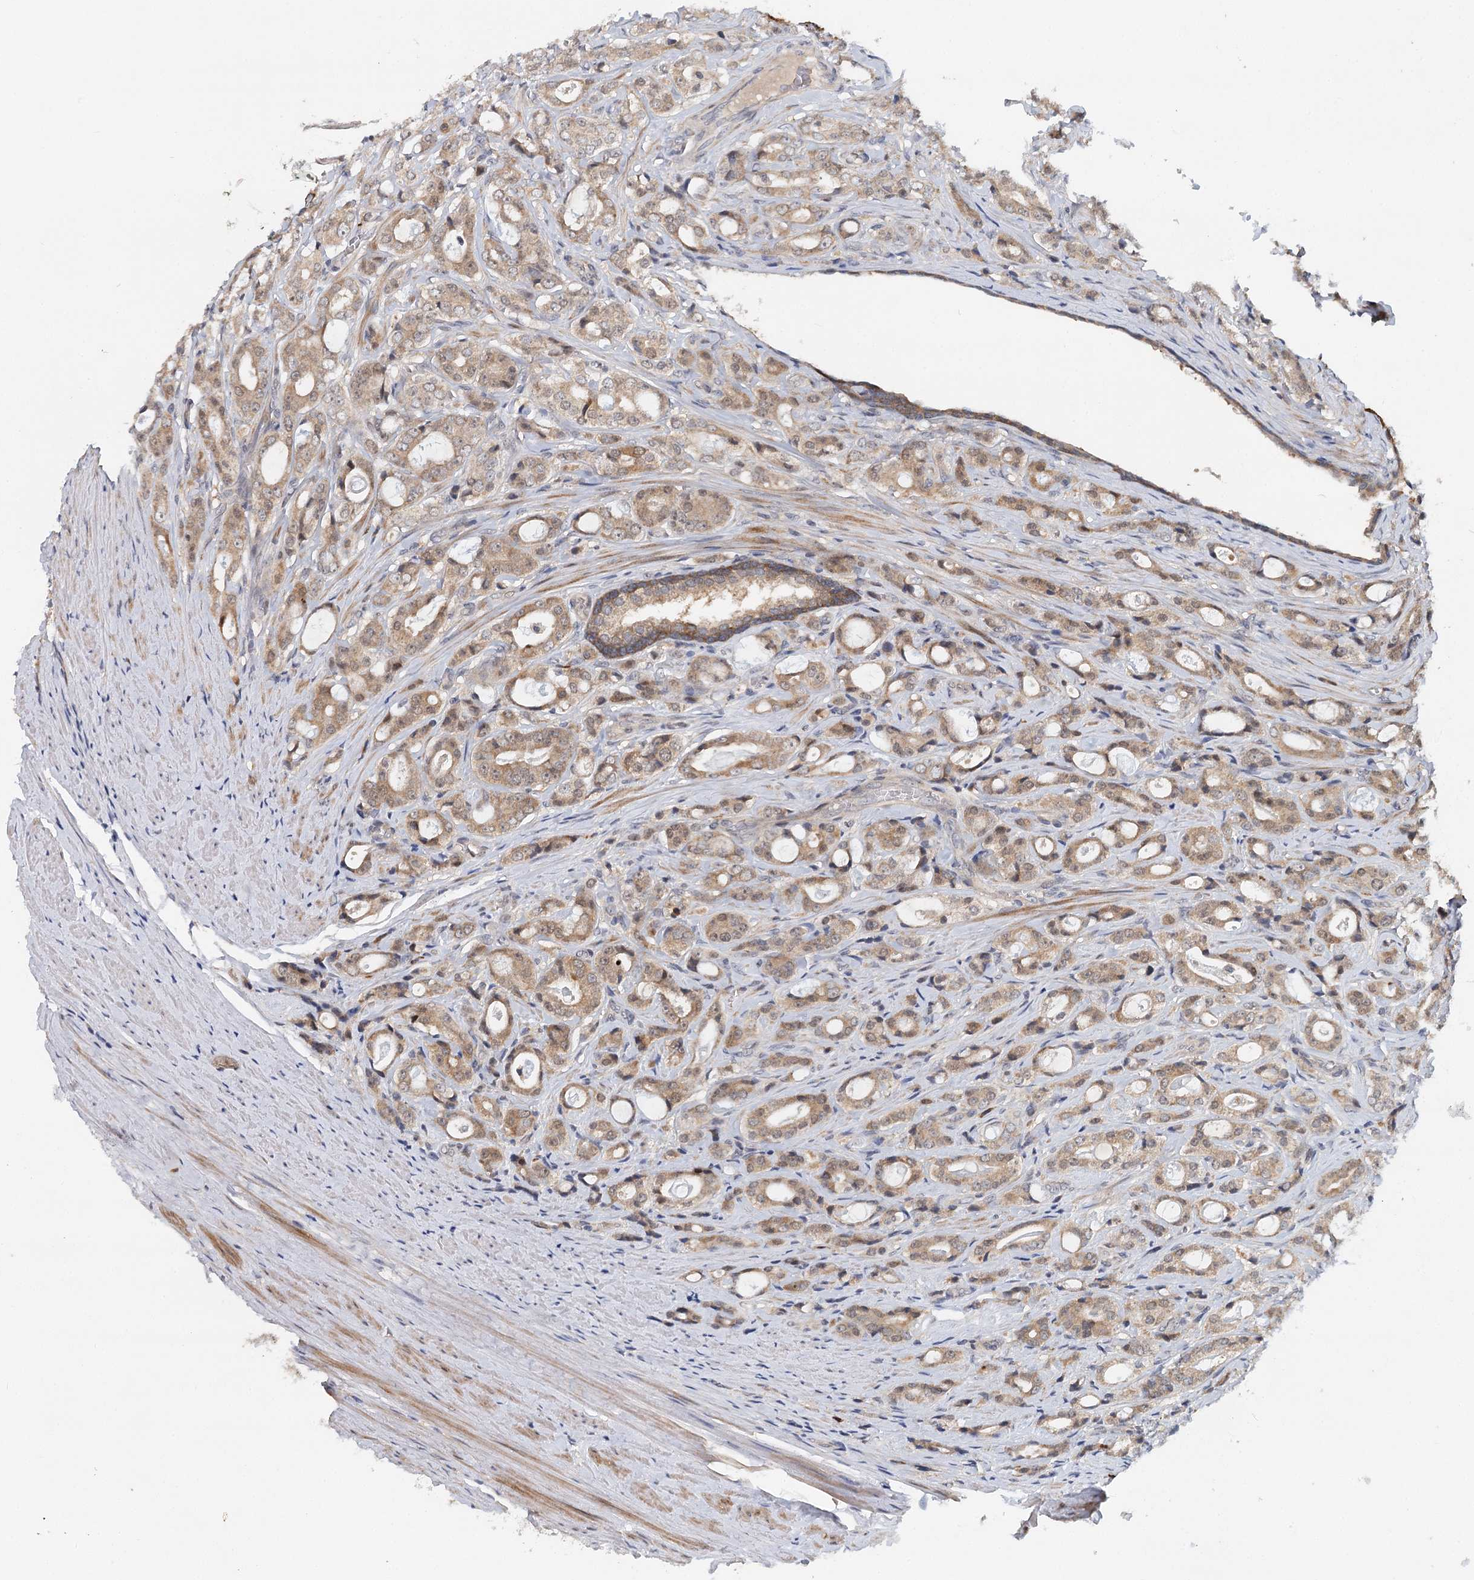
{"staining": {"intensity": "moderate", "quantity": ">75%", "location": "cytoplasmic/membranous"}, "tissue": "prostate cancer", "cell_type": "Tumor cells", "image_type": "cancer", "snomed": [{"axis": "morphology", "description": "Adenocarcinoma, High grade"}, {"axis": "topography", "description": "Prostate"}], "caption": "This photomicrograph shows prostate cancer (adenocarcinoma (high-grade)) stained with IHC to label a protein in brown. The cytoplasmic/membranous of tumor cells show moderate positivity for the protein. Nuclei are counter-stained blue.", "gene": "AP3B1", "patient": {"sex": "male", "age": 63}}